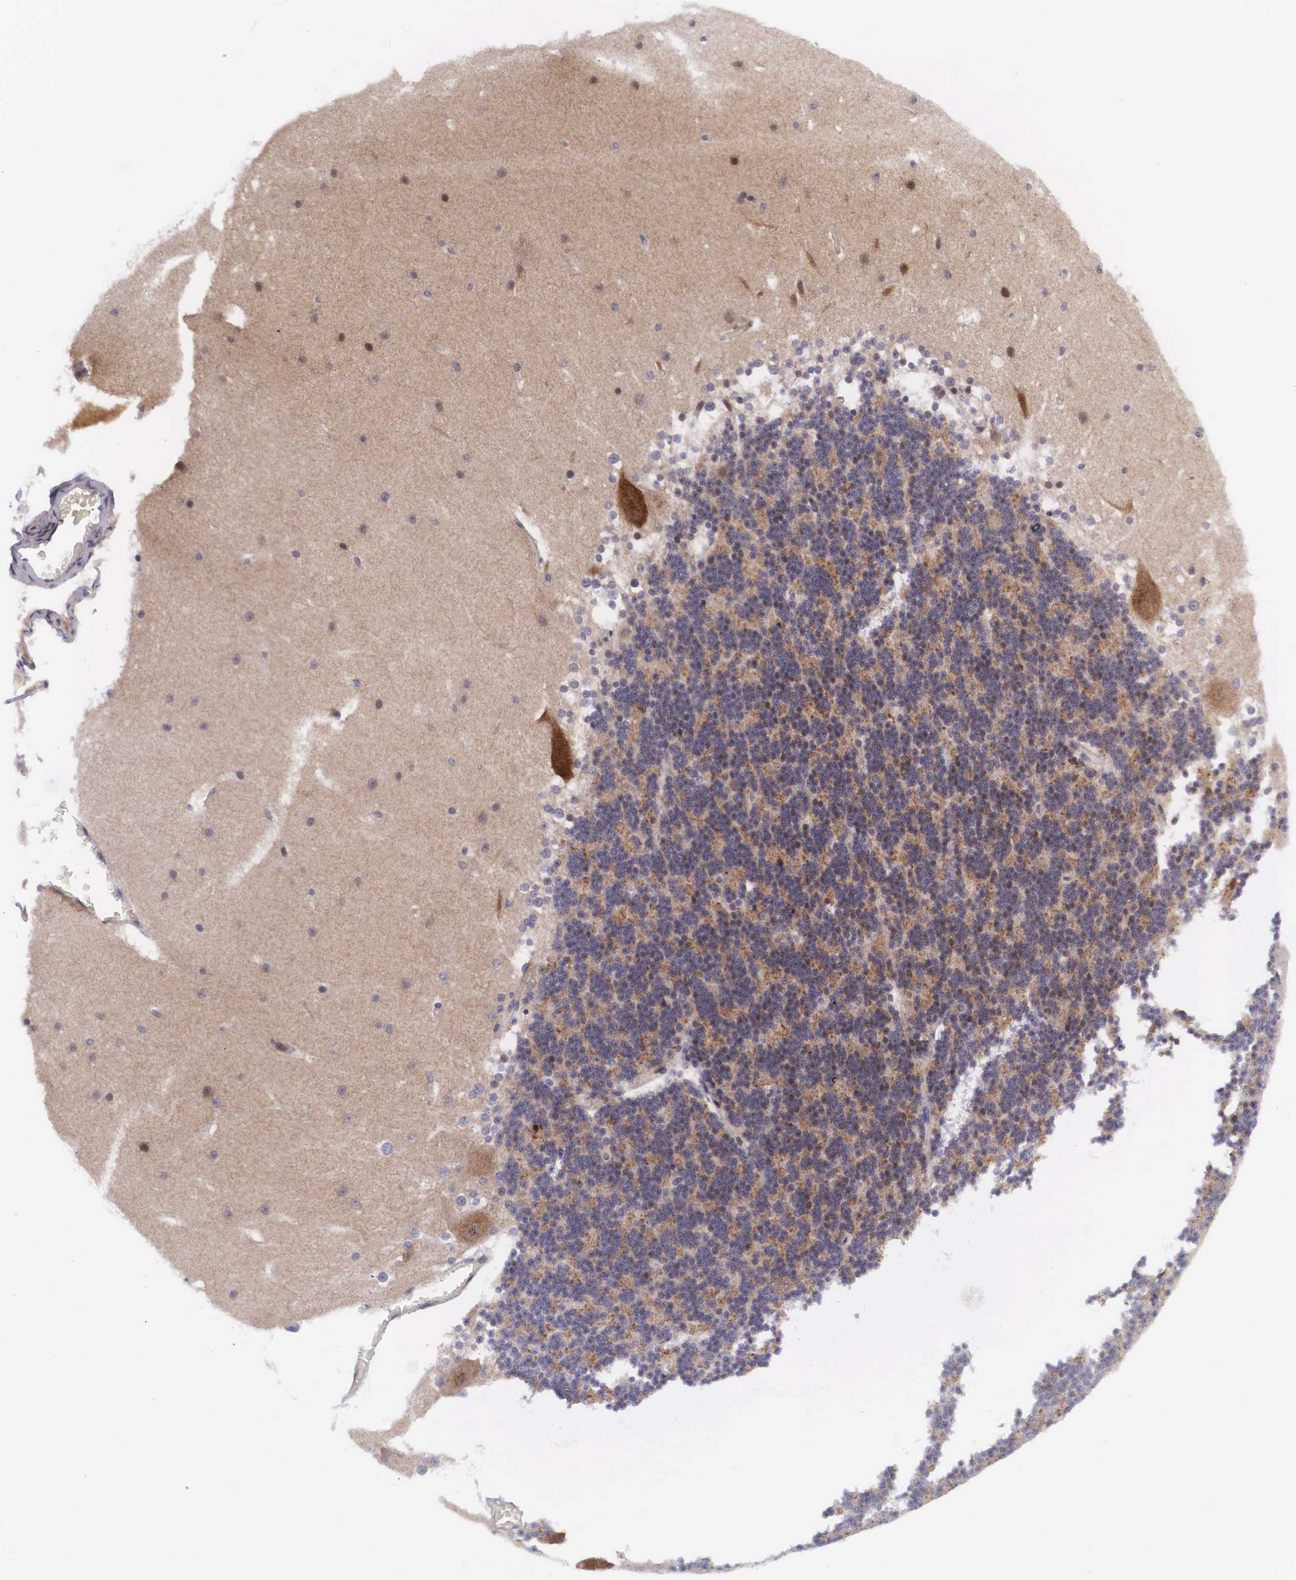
{"staining": {"intensity": "moderate", "quantity": "25%-75%", "location": "cytoplasmic/membranous"}, "tissue": "cerebellum", "cell_type": "Cells in granular layer", "image_type": "normal", "snomed": [{"axis": "morphology", "description": "Normal tissue, NOS"}, {"axis": "topography", "description": "Cerebellum"}], "caption": "Moderate cytoplasmic/membranous expression is identified in approximately 25%-75% of cells in granular layer in normal cerebellum. (IHC, brightfield microscopy, high magnification).", "gene": "EMID1", "patient": {"sex": "female", "age": 19}}